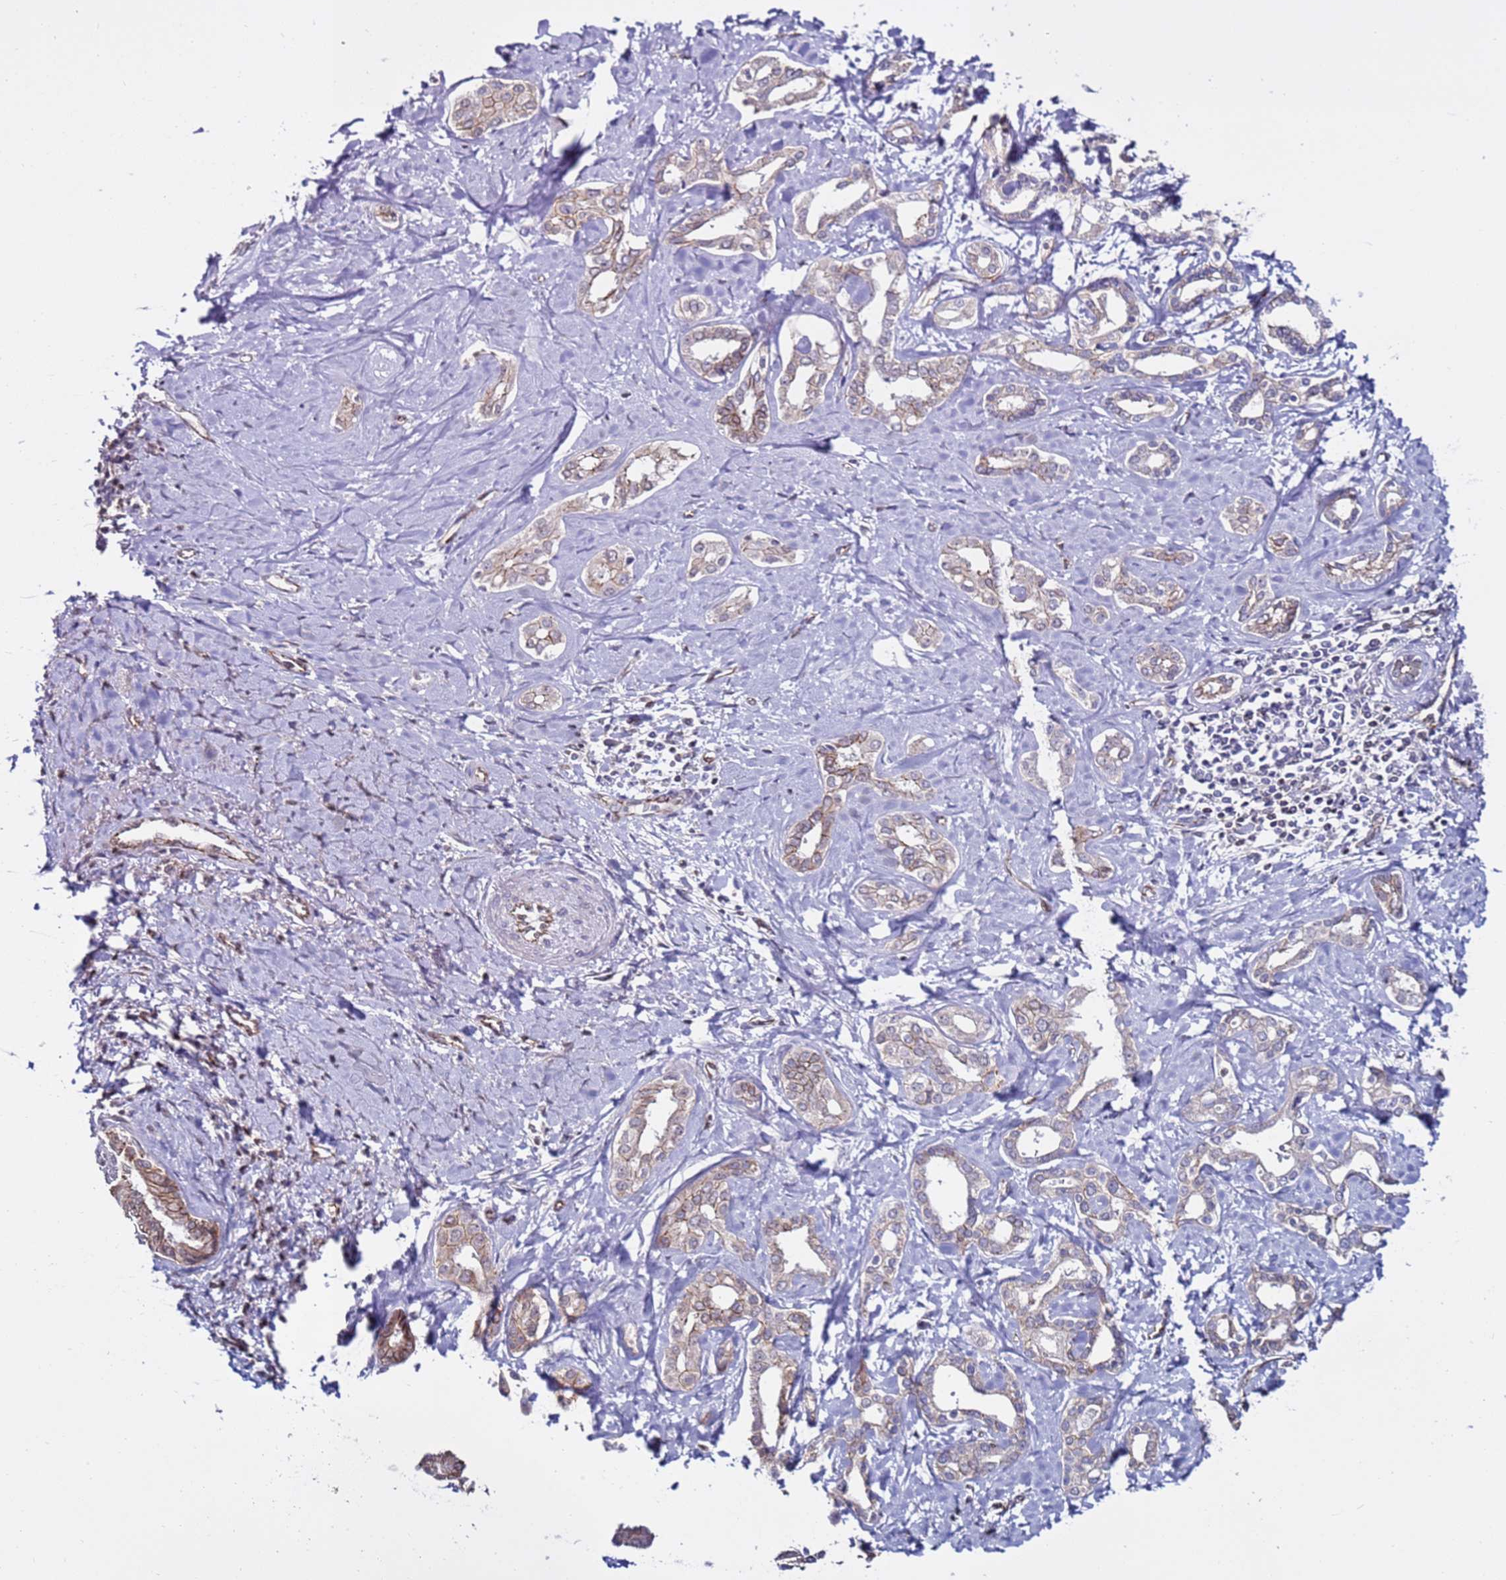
{"staining": {"intensity": "weak", "quantity": "25%-75%", "location": "cytoplasmic/membranous"}, "tissue": "liver cancer", "cell_type": "Tumor cells", "image_type": "cancer", "snomed": [{"axis": "morphology", "description": "Cholangiocarcinoma"}, {"axis": "topography", "description": "Liver"}], "caption": "Tumor cells reveal low levels of weak cytoplasmic/membranous expression in about 25%-75% of cells in liver cholangiocarcinoma. Using DAB (3,3'-diaminobenzidine) (brown) and hematoxylin (blue) stains, captured at high magnification using brightfield microscopy.", "gene": "TENM3", "patient": {"sex": "female", "age": 77}}